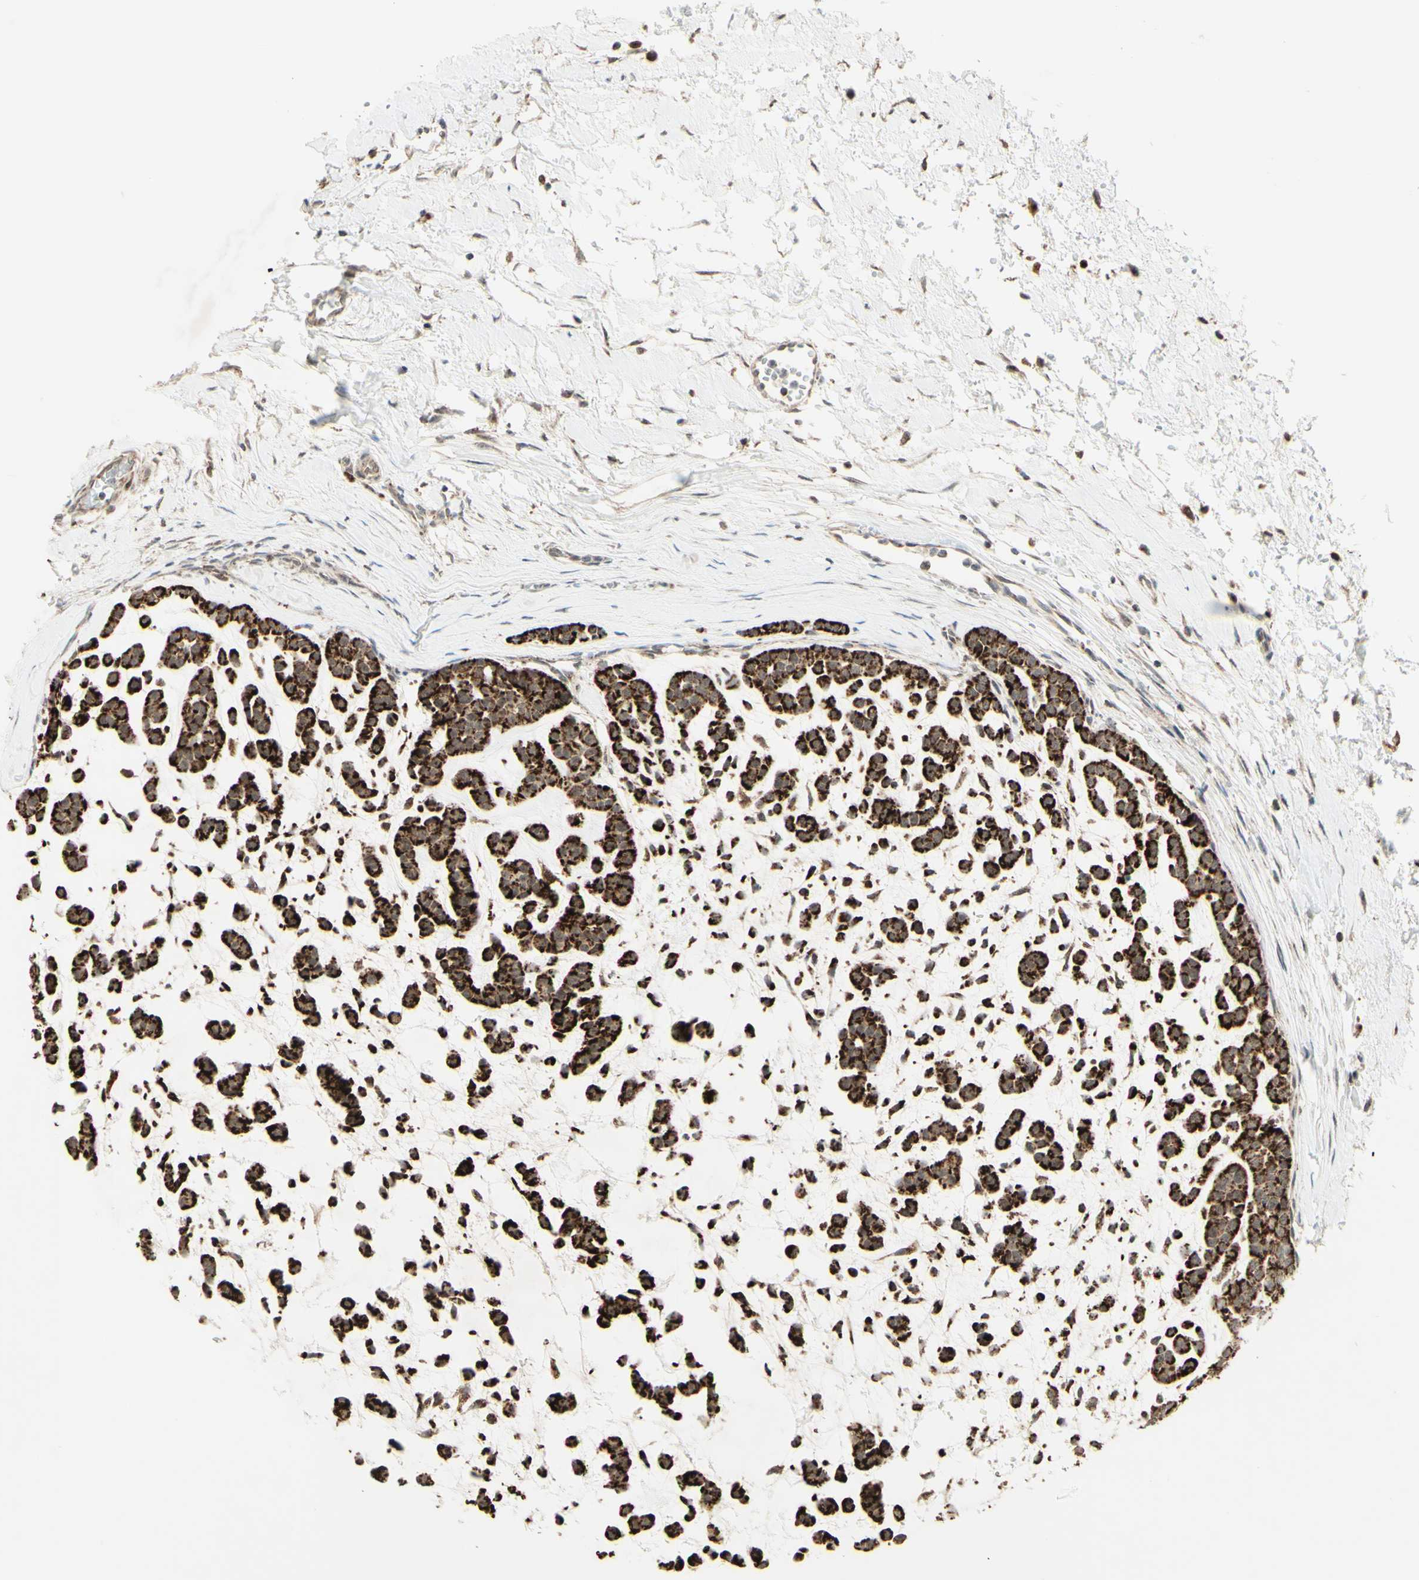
{"staining": {"intensity": "strong", "quantity": ">75%", "location": "cytoplasmic/membranous"}, "tissue": "head and neck cancer", "cell_type": "Tumor cells", "image_type": "cancer", "snomed": [{"axis": "morphology", "description": "Adenocarcinoma, NOS"}, {"axis": "morphology", "description": "Adenoma, NOS"}, {"axis": "topography", "description": "Head-Neck"}], "caption": "A high amount of strong cytoplasmic/membranous expression is seen in about >75% of tumor cells in head and neck cancer (adenoma) tissue.", "gene": "DHRS3", "patient": {"sex": "female", "age": 55}}